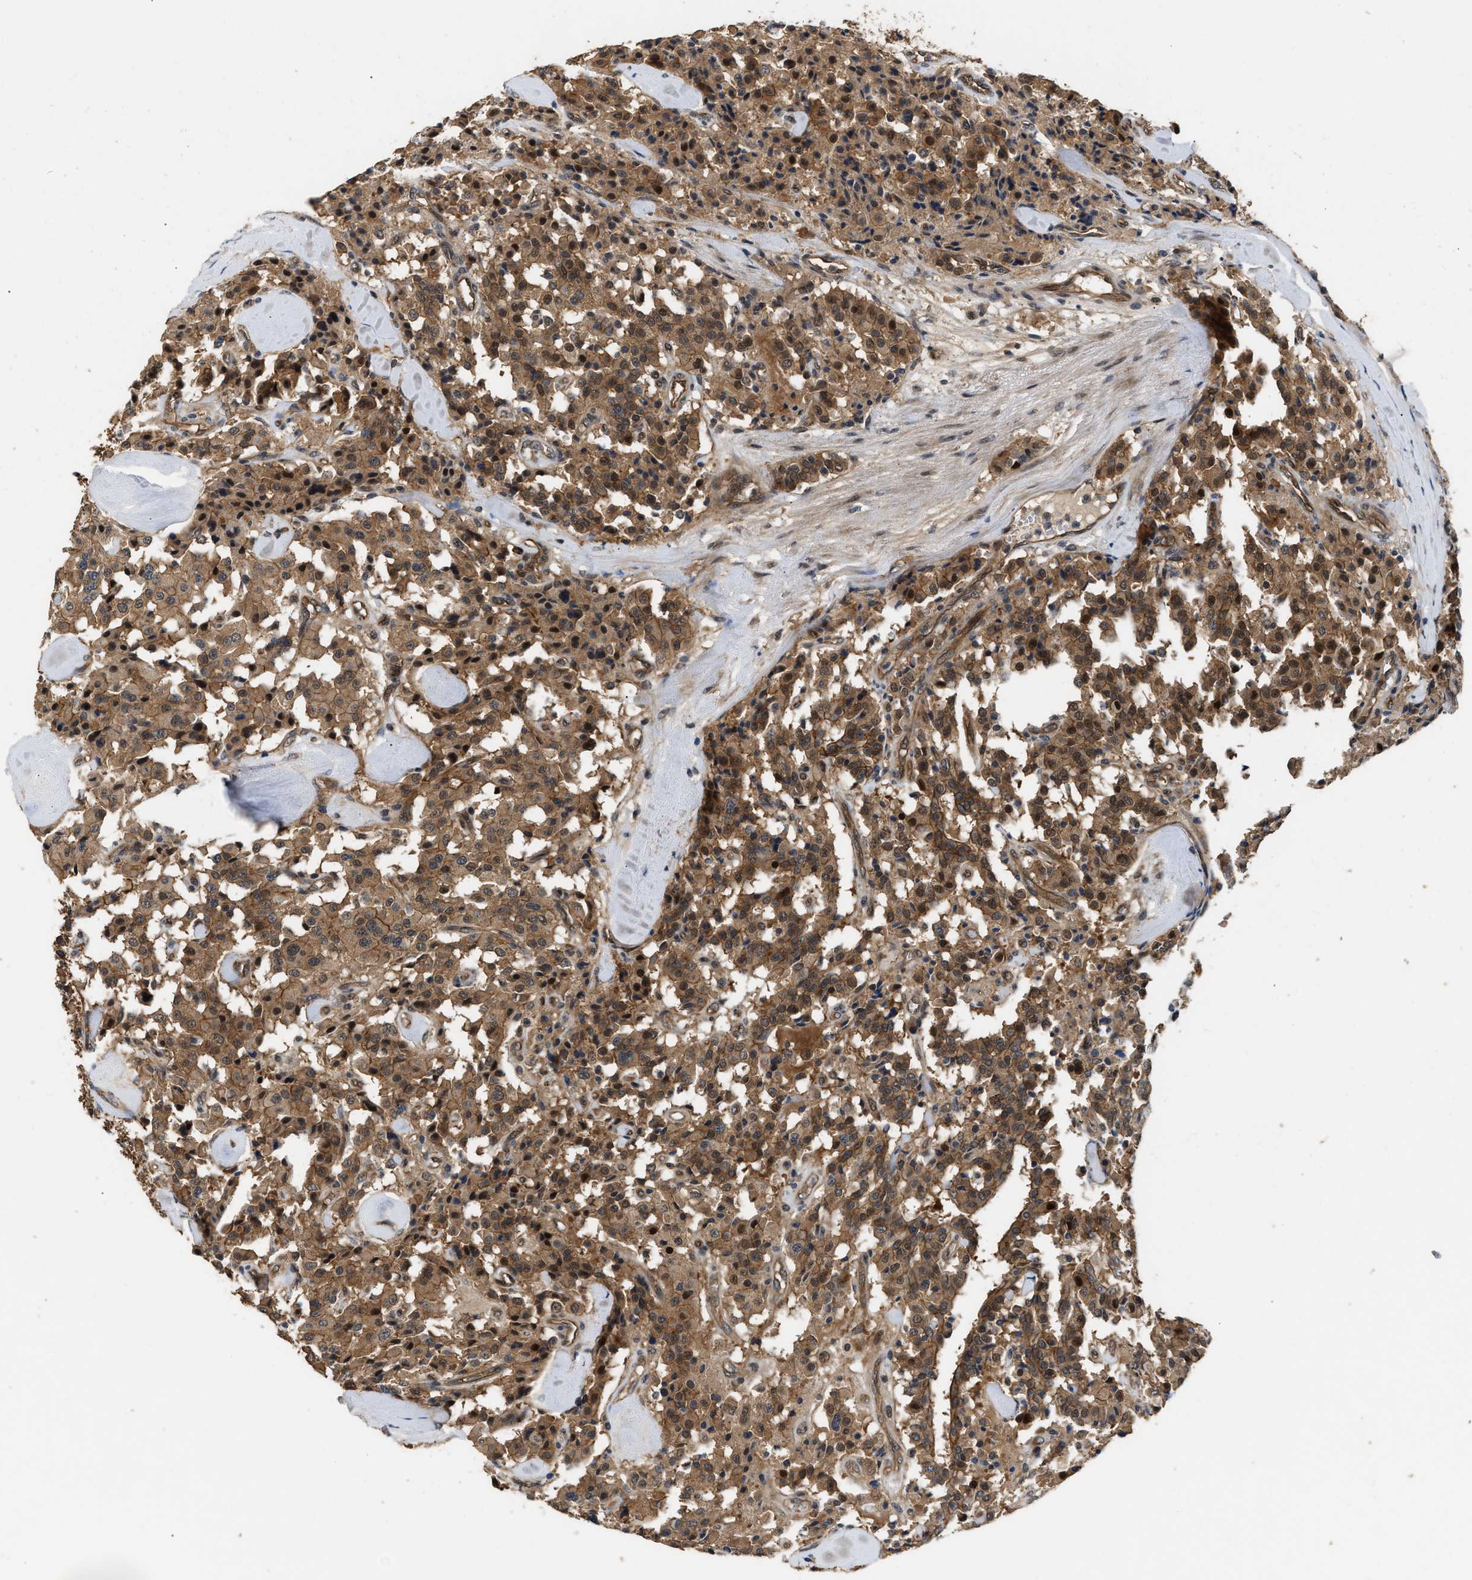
{"staining": {"intensity": "moderate", "quantity": ">75%", "location": "cytoplasmic/membranous"}, "tissue": "carcinoid", "cell_type": "Tumor cells", "image_type": "cancer", "snomed": [{"axis": "morphology", "description": "Carcinoid, malignant, NOS"}, {"axis": "topography", "description": "Lung"}], "caption": "Immunohistochemical staining of human carcinoid displays medium levels of moderate cytoplasmic/membranous protein staining in approximately >75% of tumor cells. The staining is performed using DAB (3,3'-diaminobenzidine) brown chromogen to label protein expression. The nuclei are counter-stained blue using hematoxylin.", "gene": "COPS2", "patient": {"sex": "male", "age": 30}}